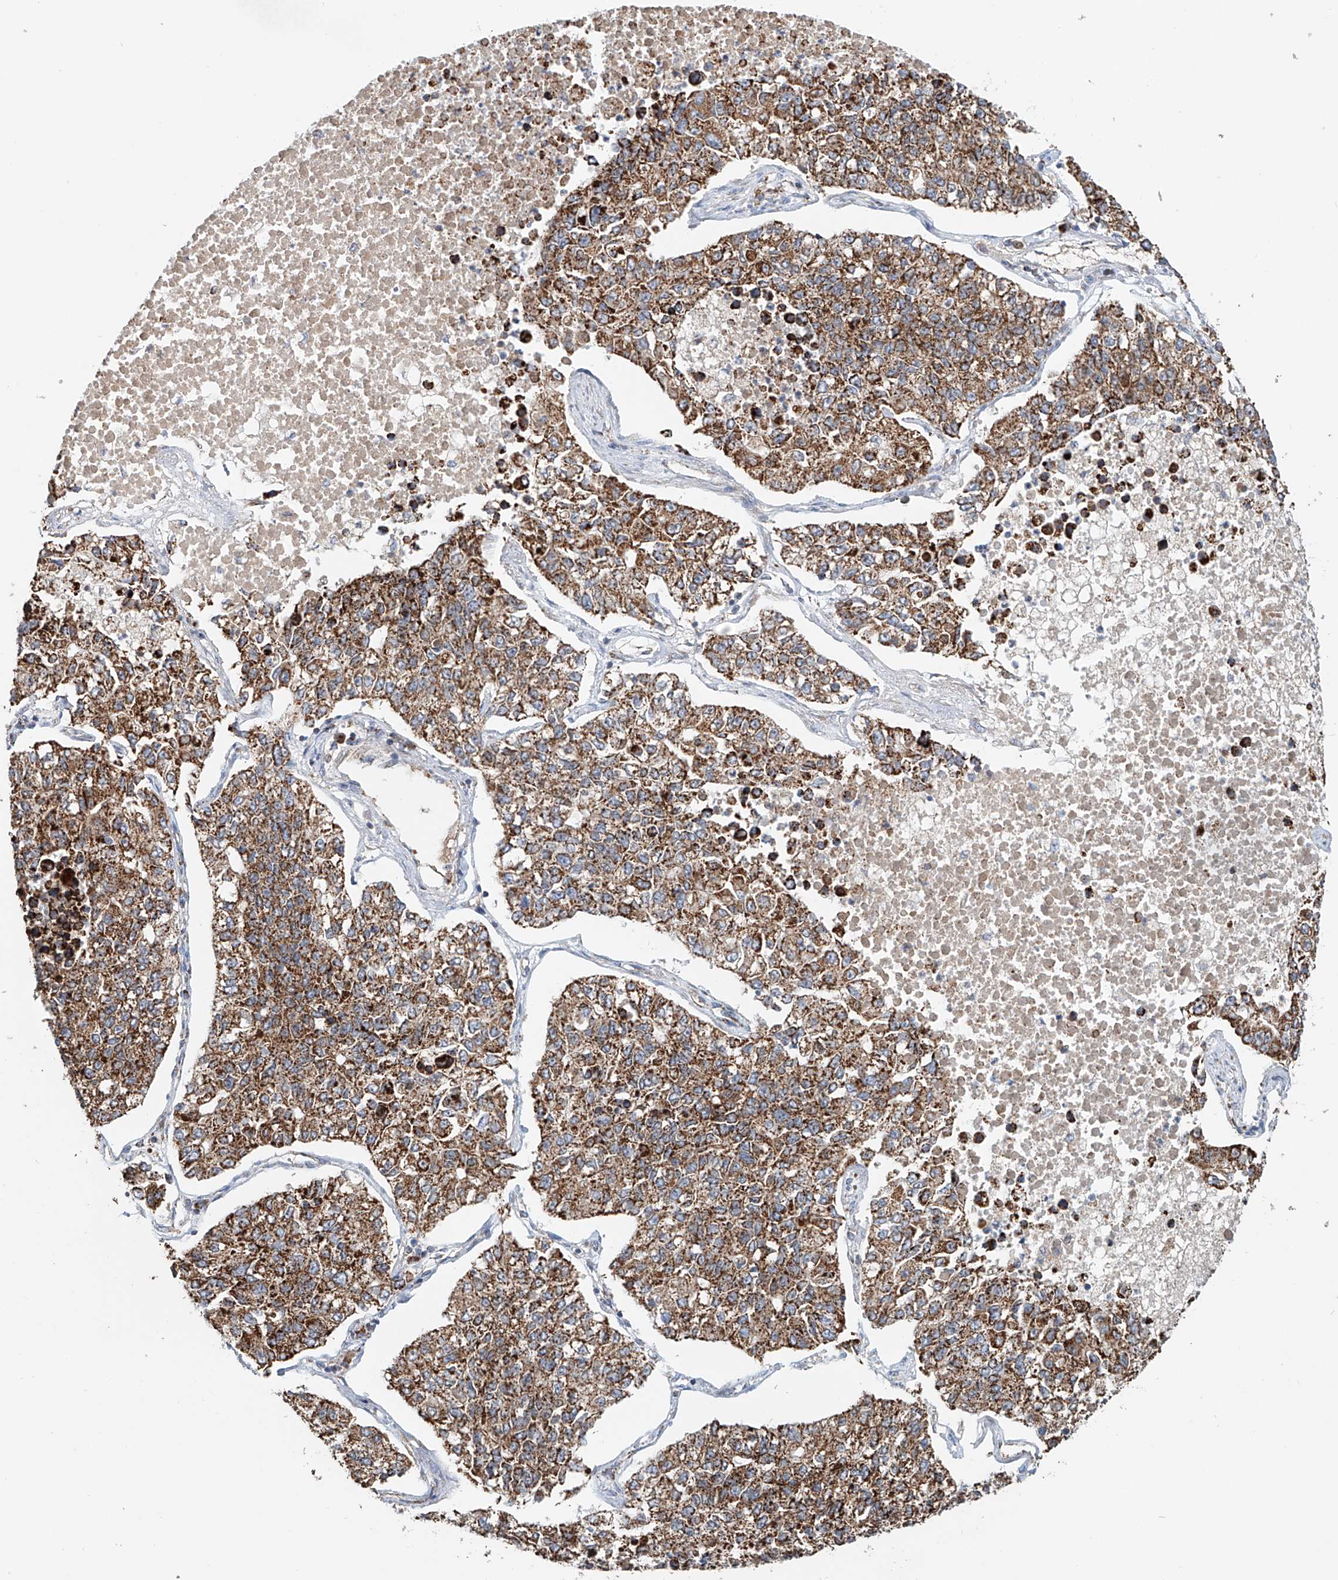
{"staining": {"intensity": "moderate", "quantity": ">75%", "location": "cytoplasmic/membranous"}, "tissue": "lung cancer", "cell_type": "Tumor cells", "image_type": "cancer", "snomed": [{"axis": "morphology", "description": "Adenocarcinoma, NOS"}, {"axis": "topography", "description": "Lung"}], "caption": "Lung adenocarcinoma stained with a brown dye exhibits moderate cytoplasmic/membranous positive staining in about >75% of tumor cells.", "gene": "CARD10", "patient": {"sex": "male", "age": 49}}